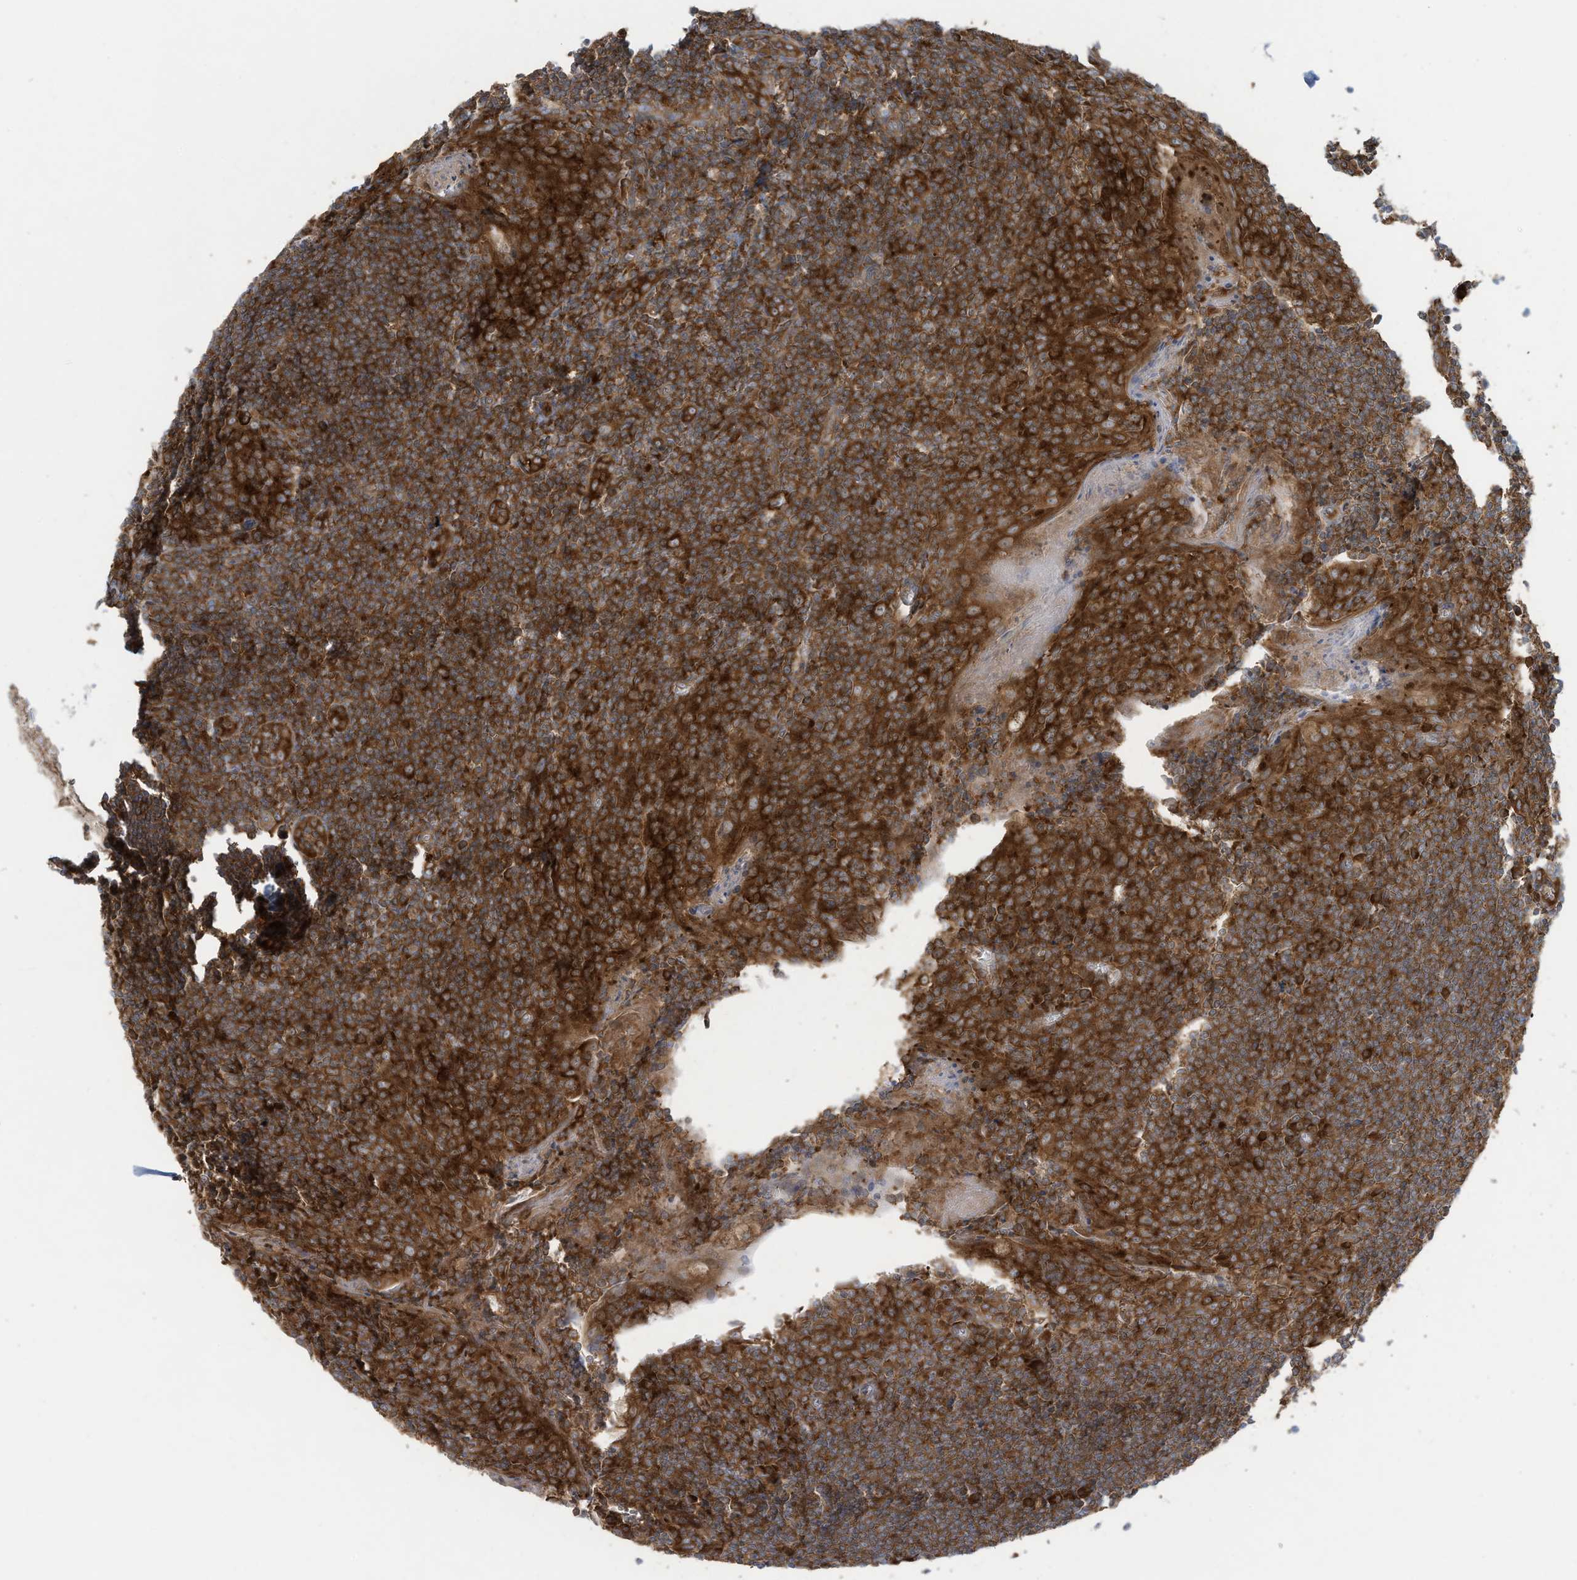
{"staining": {"intensity": "strong", "quantity": ">75%", "location": "cytoplasmic/membranous"}, "tissue": "tonsil", "cell_type": "Germinal center cells", "image_type": "normal", "snomed": [{"axis": "morphology", "description": "Normal tissue, NOS"}, {"axis": "topography", "description": "Tonsil"}], "caption": "A high-resolution image shows immunohistochemistry staining of normal tonsil, which demonstrates strong cytoplasmic/membranous positivity in about >75% of germinal center cells.", "gene": "OLA1", "patient": {"sex": "male", "age": 27}}